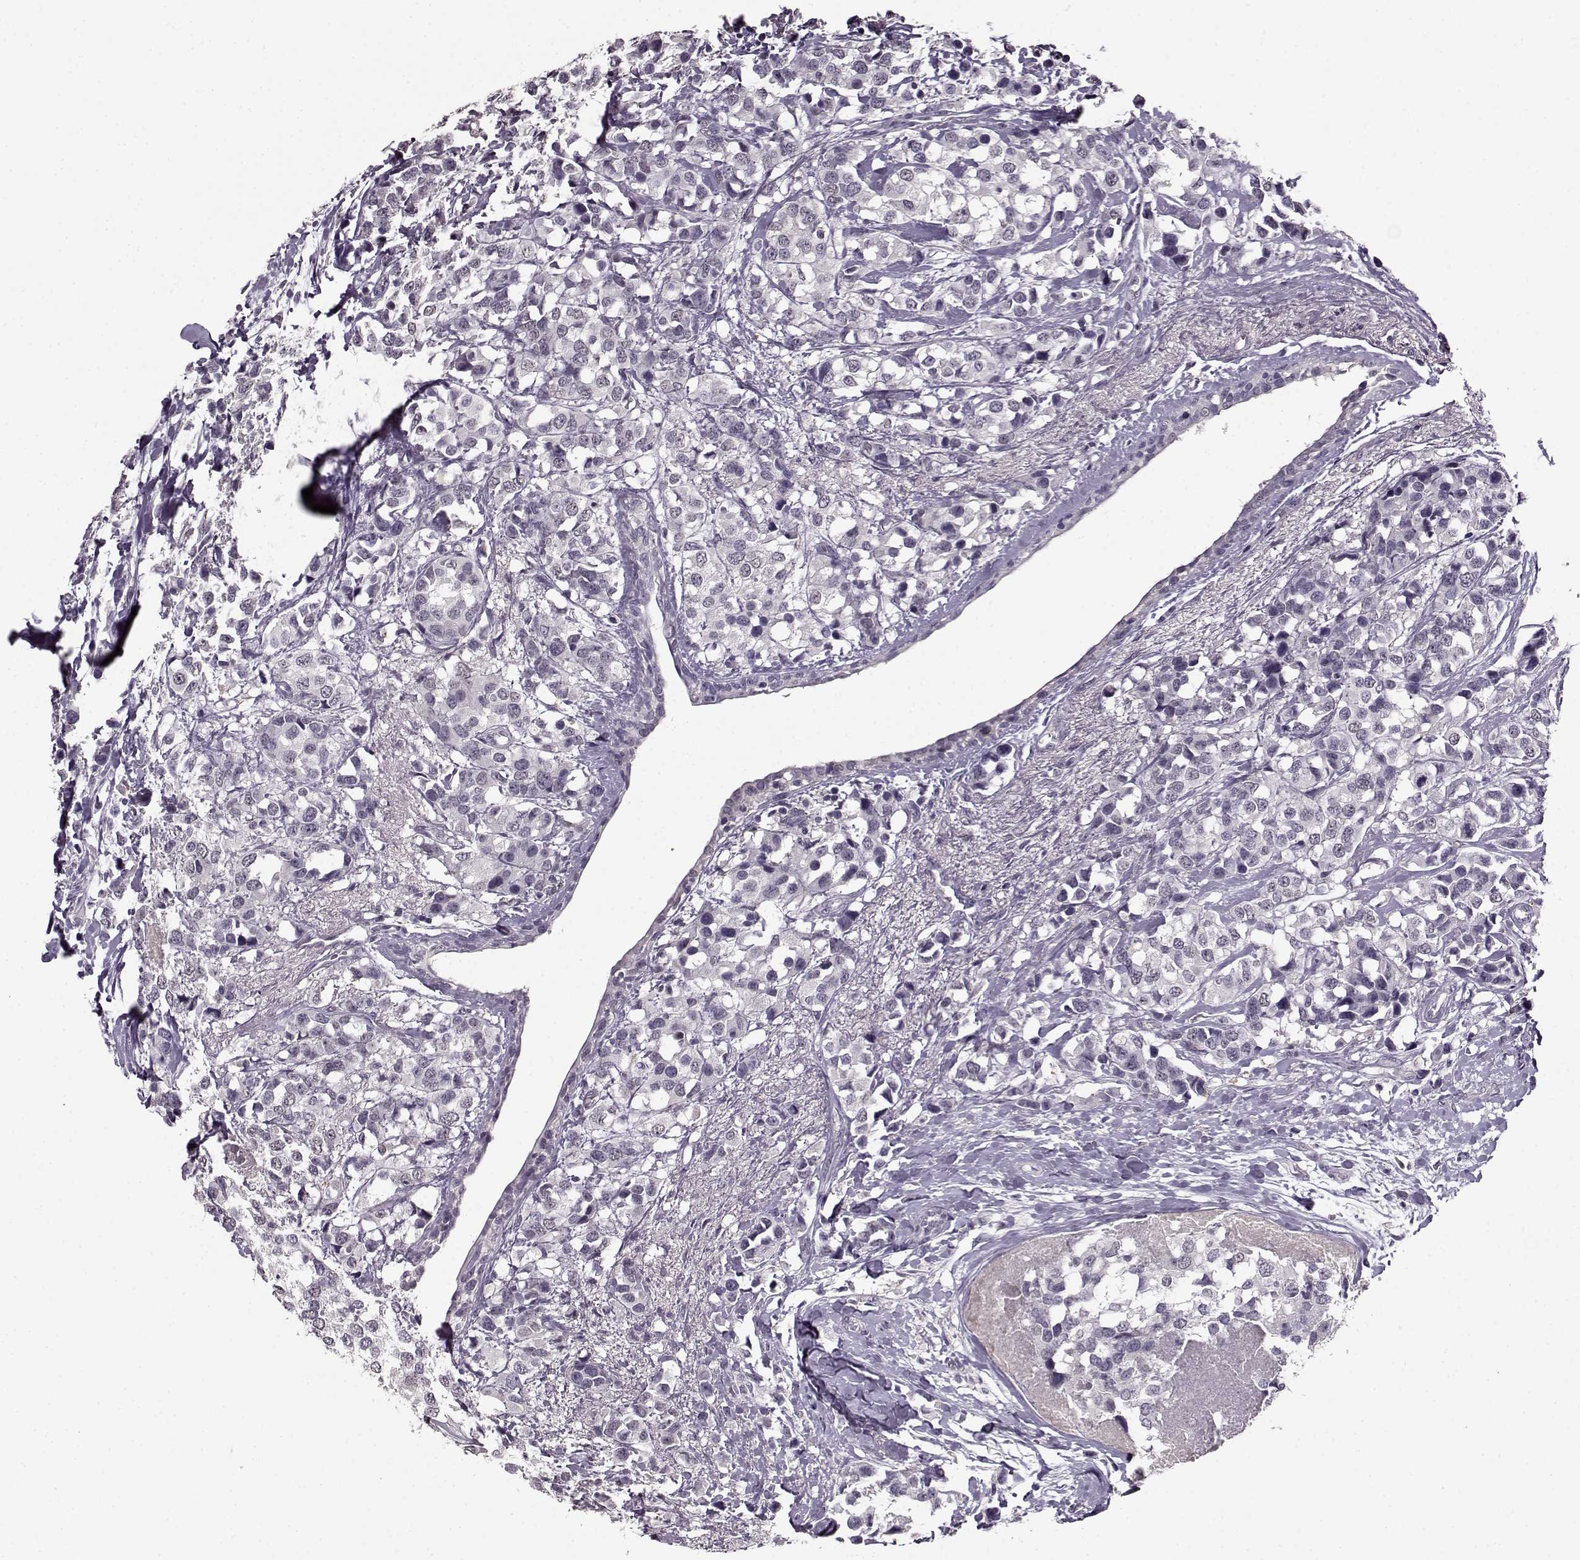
{"staining": {"intensity": "negative", "quantity": "none", "location": "none"}, "tissue": "breast cancer", "cell_type": "Tumor cells", "image_type": "cancer", "snomed": [{"axis": "morphology", "description": "Lobular carcinoma"}, {"axis": "topography", "description": "Breast"}], "caption": "This image is of breast cancer stained with IHC to label a protein in brown with the nuclei are counter-stained blue. There is no positivity in tumor cells.", "gene": "RP1L1", "patient": {"sex": "female", "age": 59}}